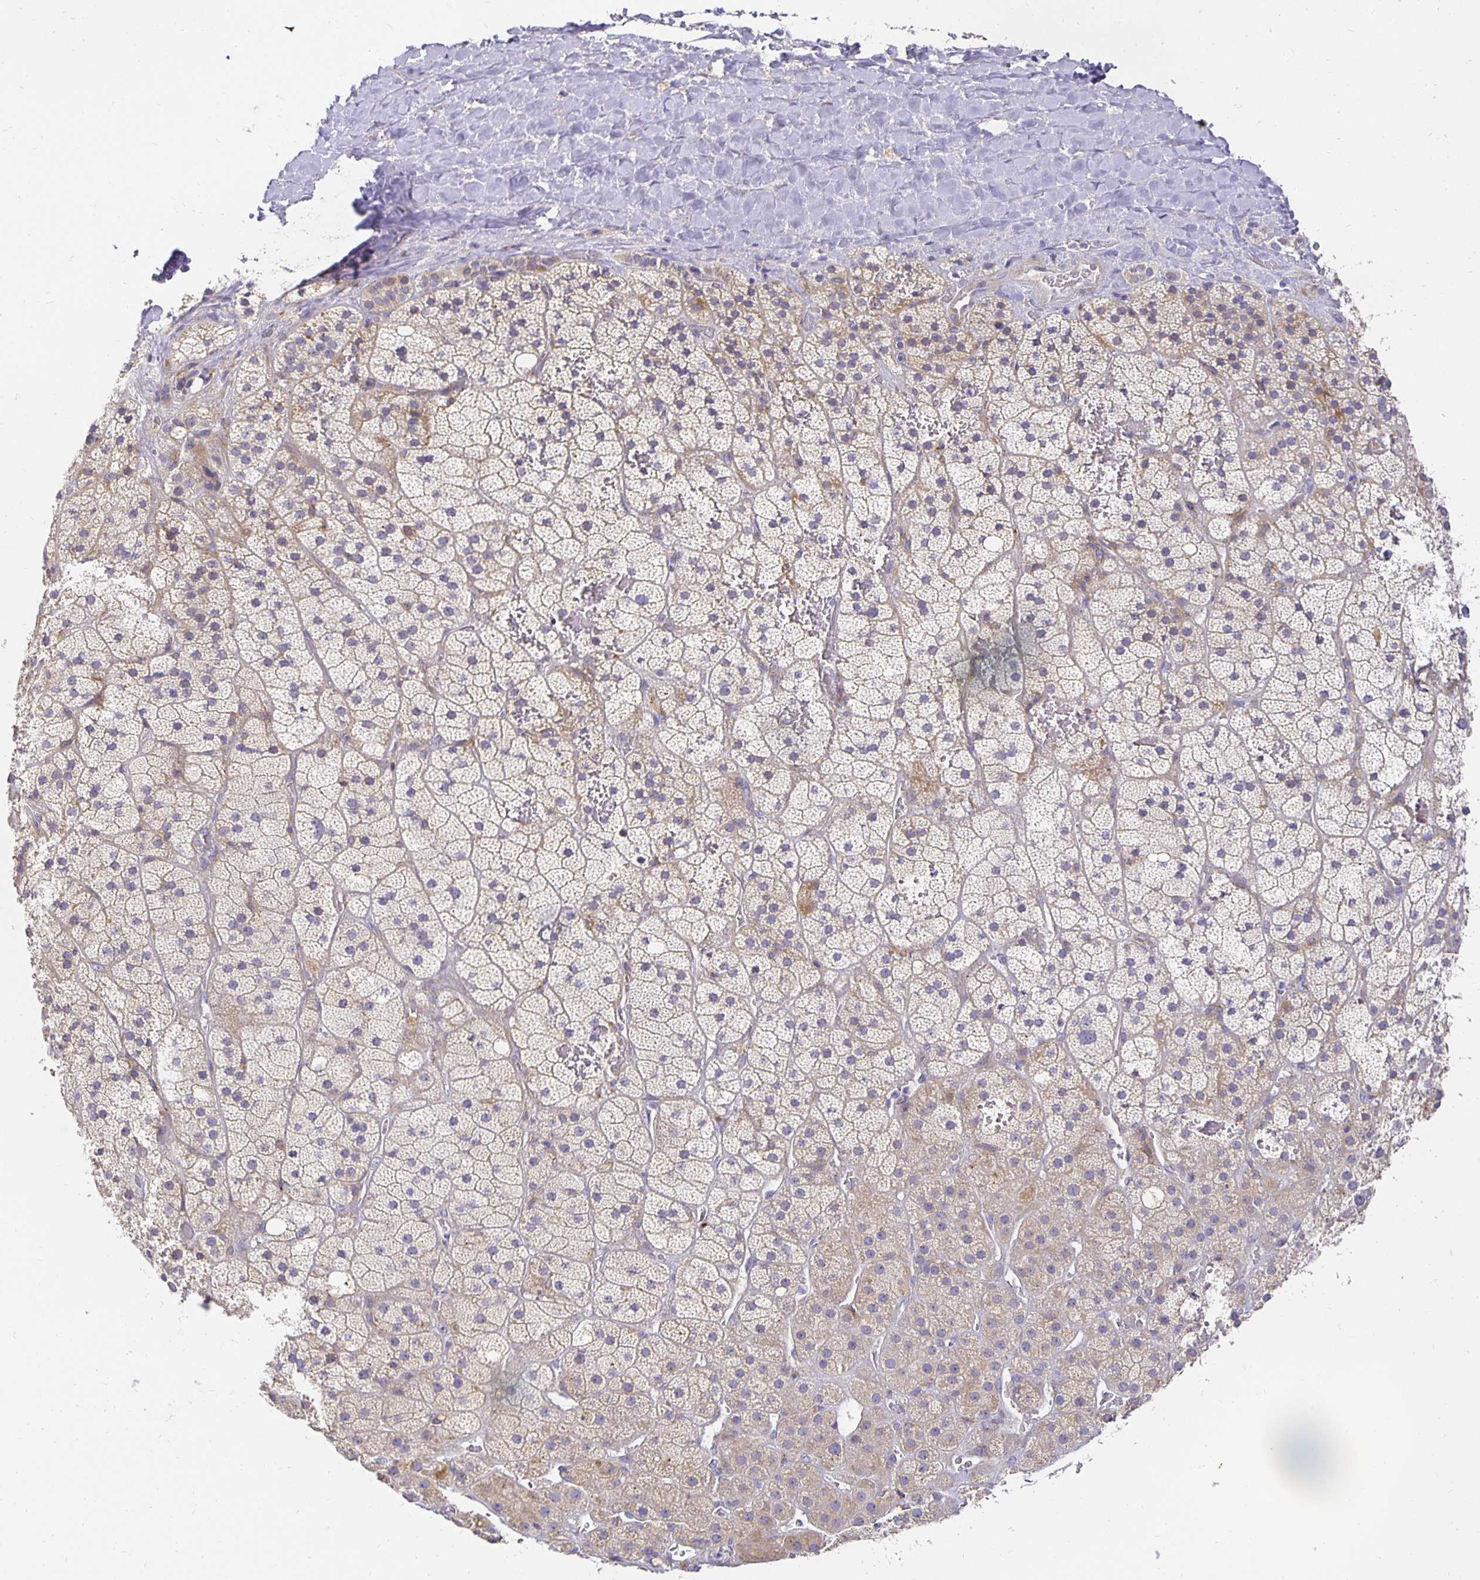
{"staining": {"intensity": "moderate", "quantity": "25%-75%", "location": "cytoplasmic/membranous"}, "tissue": "adrenal gland", "cell_type": "Glandular cells", "image_type": "normal", "snomed": [{"axis": "morphology", "description": "Normal tissue, NOS"}, {"axis": "topography", "description": "Adrenal gland"}], "caption": "Brown immunohistochemical staining in benign human adrenal gland demonstrates moderate cytoplasmic/membranous staining in approximately 25%-75% of glandular cells. The staining was performed using DAB (3,3'-diaminobenzidine), with brown indicating positive protein expression. Nuclei are stained blue with hematoxylin.", "gene": "PLOD1", "patient": {"sex": "male", "age": 57}}